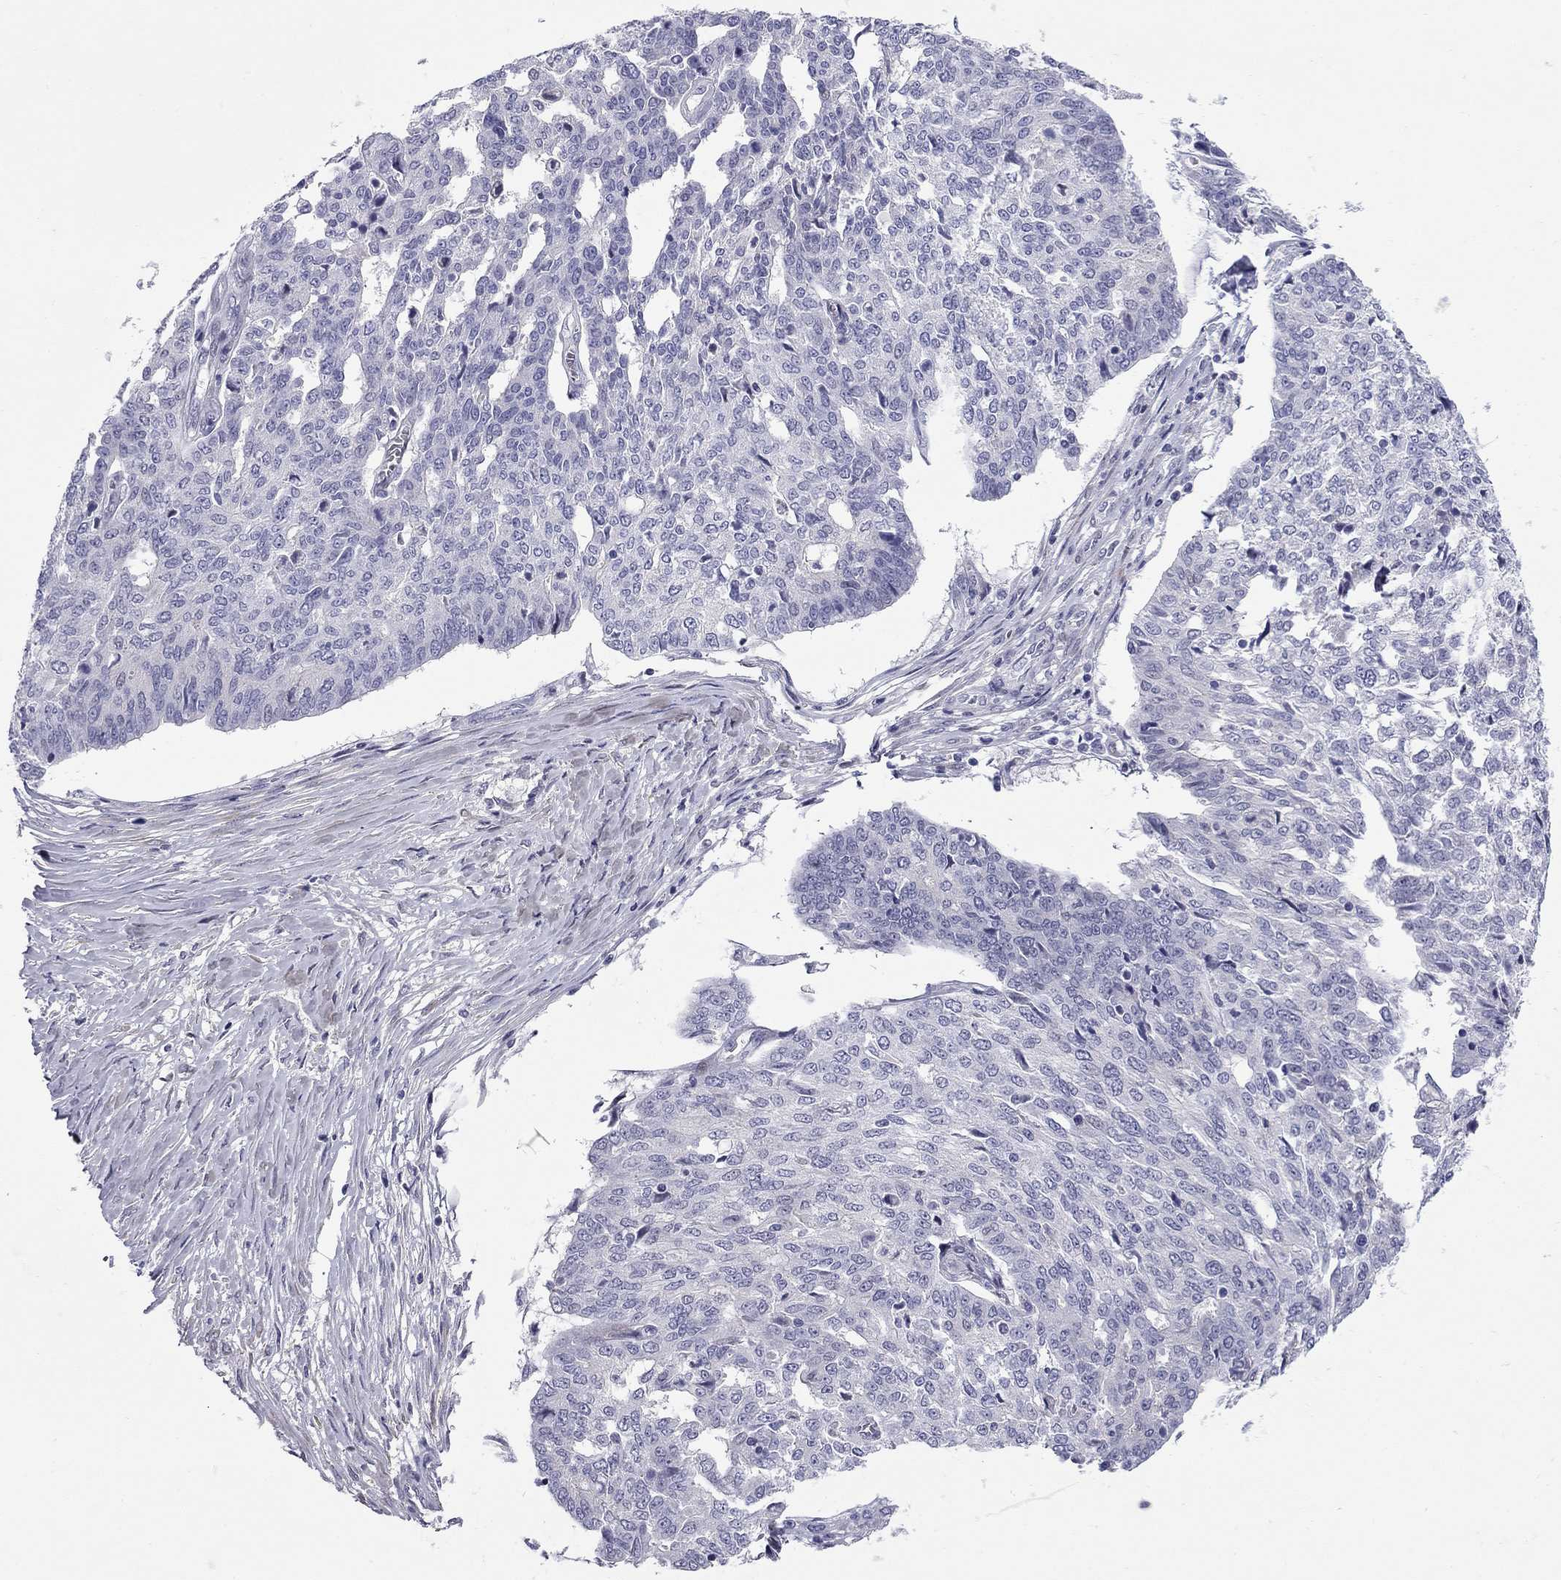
{"staining": {"intensity": "negative", "quantity": "none", "location": "none"}, "tissue": "ovarian cancer", "cell_type": "Tumor cells", "image_type": "cancer", "snomed": [{"axis": "morphology", "description": "Cystadenocarcinoma, serous, NOS"}, {"axis": "topography", "description": "Ovary"}], "caption": "DAB (3,3'-diaminobenzidine) immunohistochemical staining of ovarian serous cystadenocarcinoma exhibits no significant positivity in tumor cells.", "gene": "C8orf88", "patient": {"sex": "female", "age": 67}}